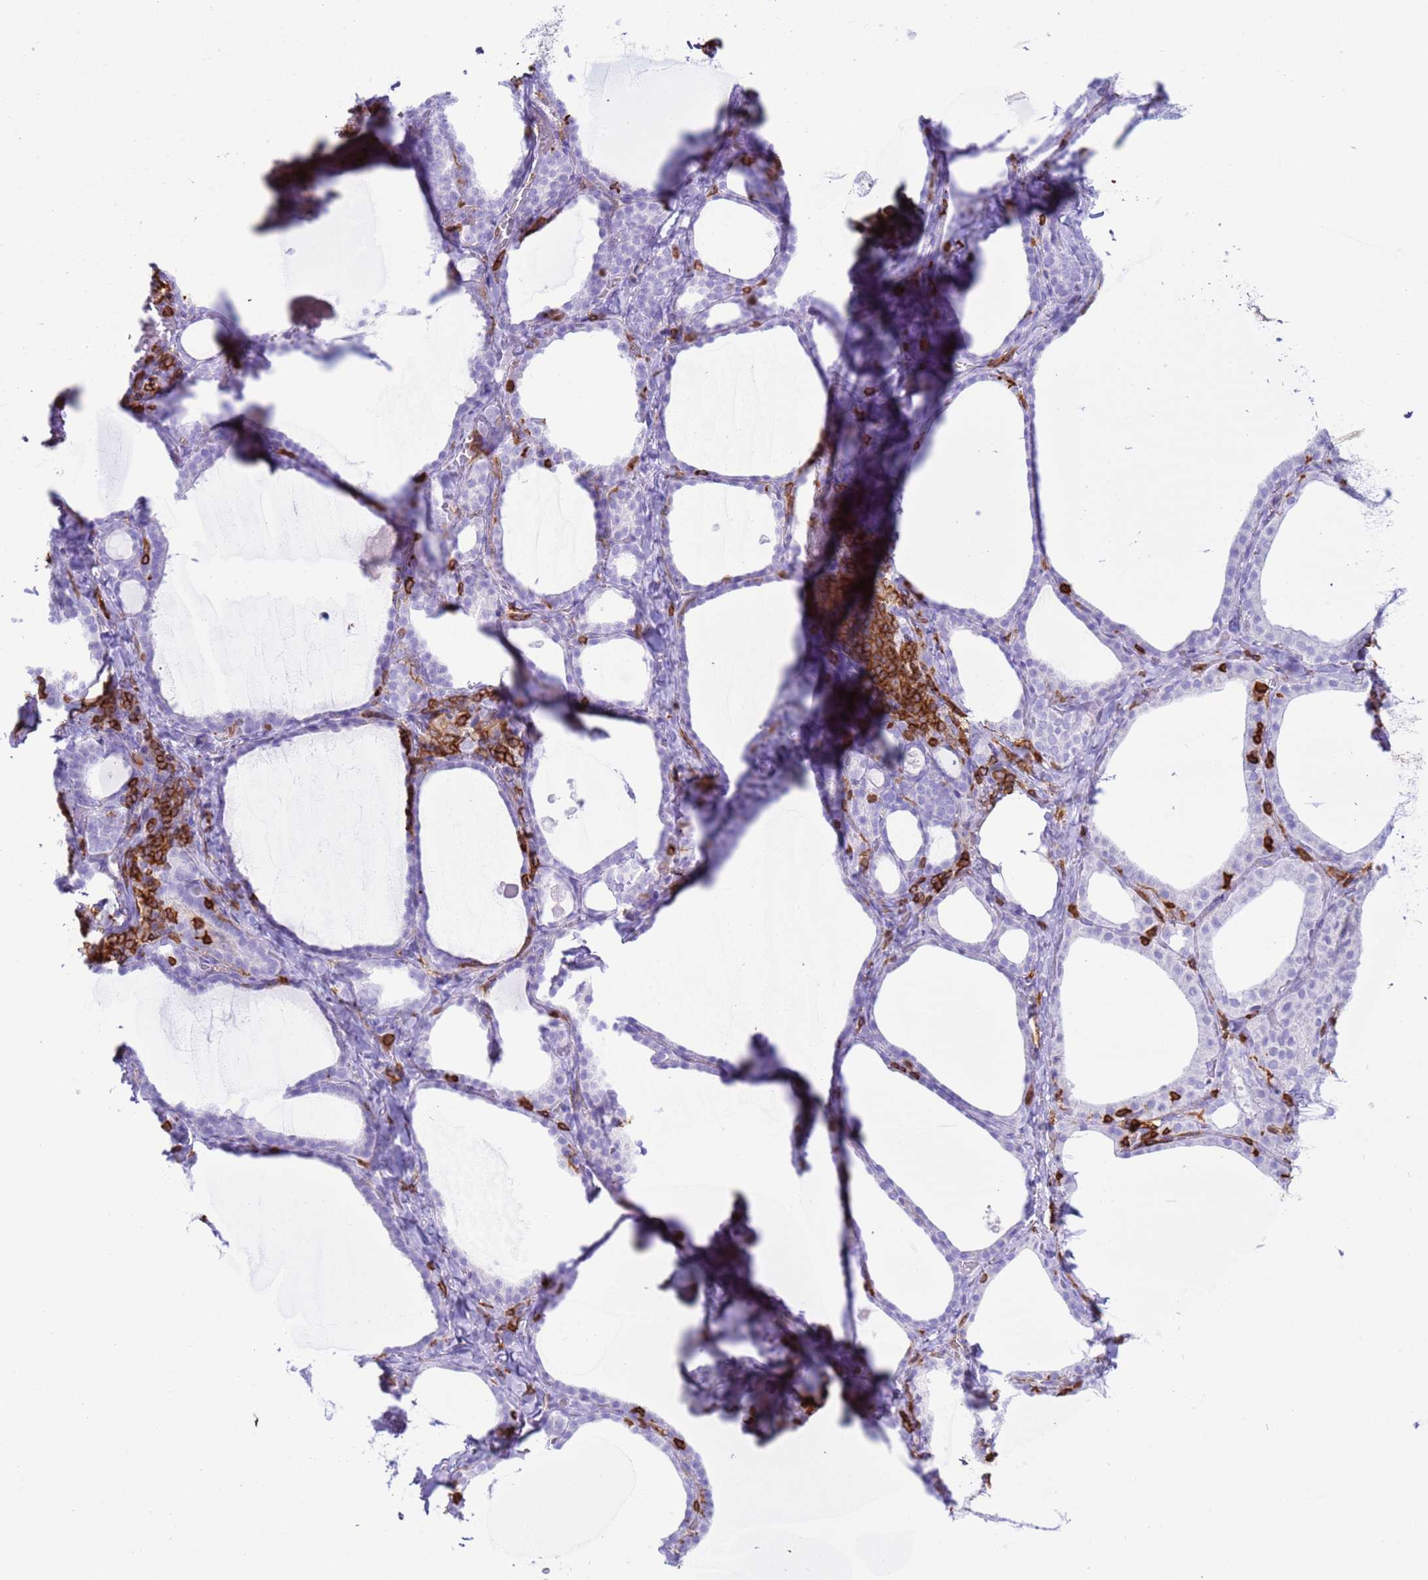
{"staining": {"intensity": "negative", "quantity": "none", "location": "none"}, "tissue": "thyroid gland", "cell_type": "Glandular cells", "image_type": "normal", "snomed": [{"axis": "morphology", "description": "Normal tissue, NOS"}, {"axis": "topography", "description": "Thyroid gland"}], "caption": "Glandular cells are negative for brown protein staining in benign thyroid gland.", "gene": "IRF5", "patient": {"sex": "female", "age": 39}}